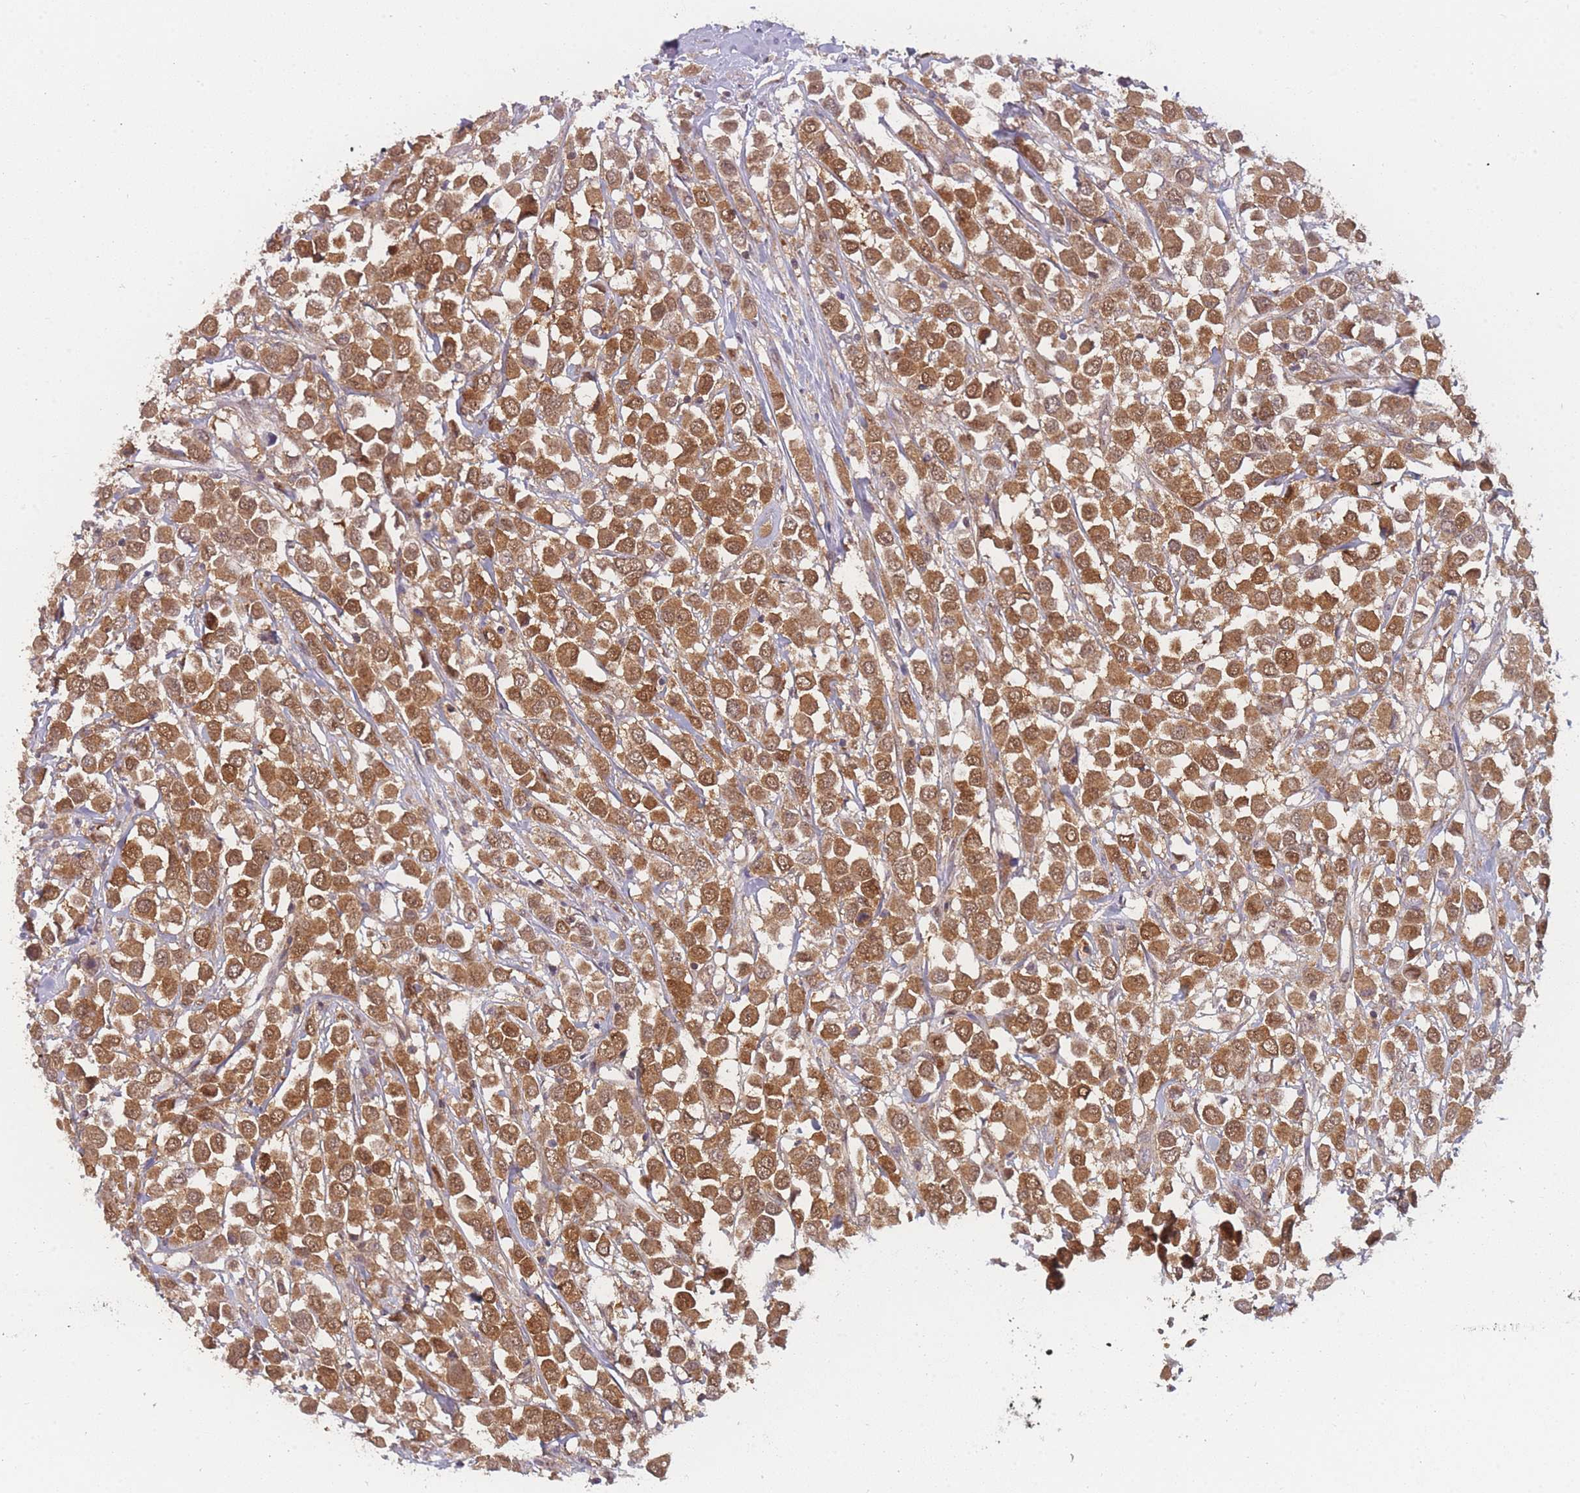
{"staining": {"intensity": "moderate", "quantity": ">75%", "location": "cytoplasmic/membranous"}, "tissue": "breast cancer", "cell_type": "Tumor cells", "image_type": "cancer", "snomed": [{"axis": "morphology", "description": "Duct carcinoma"}, {"axis": "topography", "description": "Breast"}], "caption": "A high-resolution photomicrograph shows immunohistochemistry (IHC) staining of breast cancer (intraductal carcinoma), which shows moderate cytoplasmic/membranous expression in approximately >75% of tumor cells. (Brightfield microscopy of DAB IHC at high magnification).", "gene": "MRI1", "patient": {"sex": "female", "age": 61}}